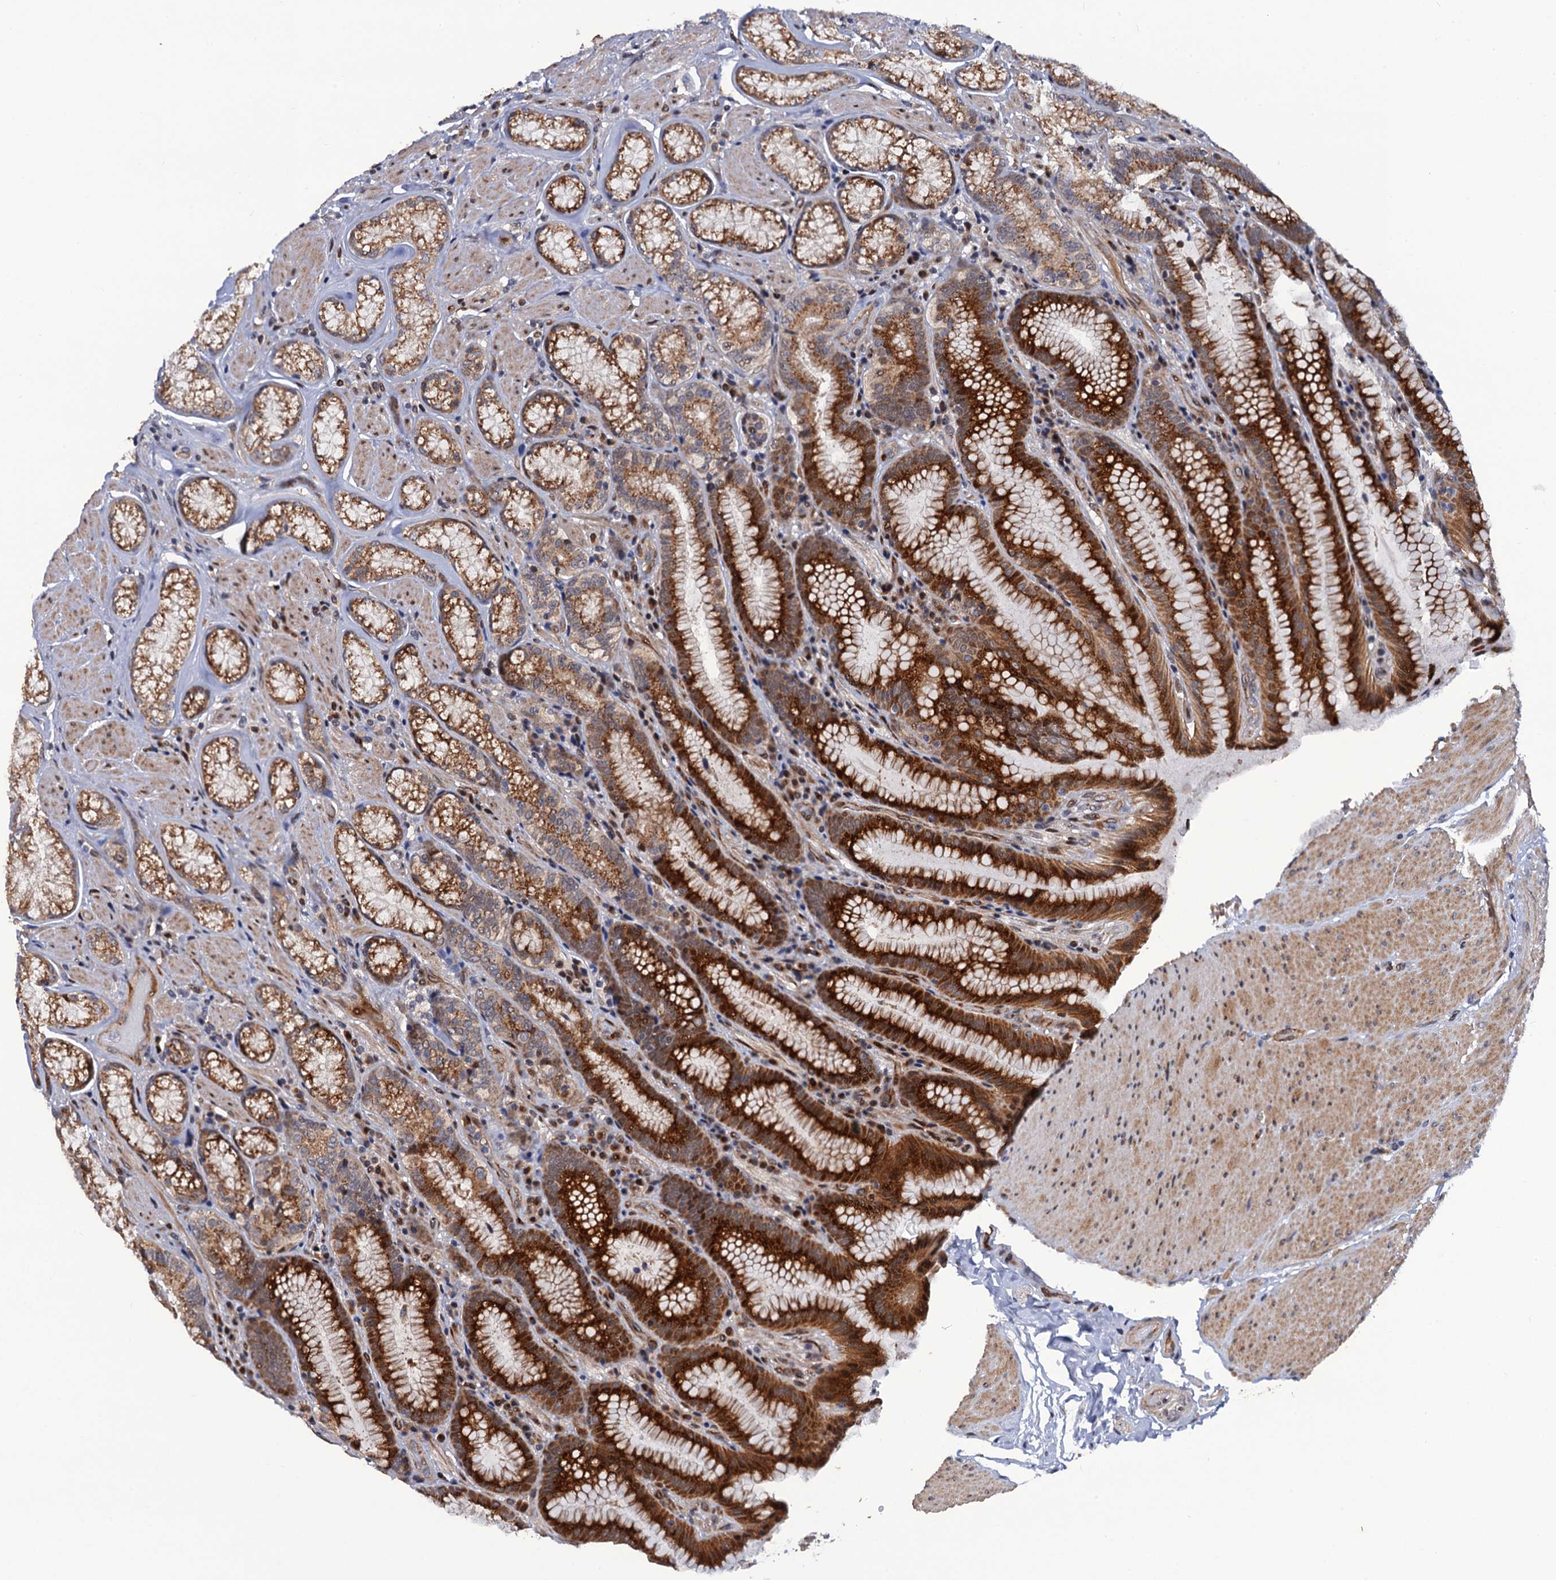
{"staining": {"intensity": "strong", "quantity": "25%-75%", "location": "cytoplasmic/membranous,nuclear"}, "tissue": "stomach", "cell_type": "Glandular cells", "image_type": "normal", "snomed": [{"axis": "morphology", "description": "Normal tissue, NOS"}, {"axis": "topography", "description": "Stomach, upper"}, {"axis": "topography", "description": "Stomach, lower"}], "caption": "The micrograph exhibits immunohistochemical staining of normal stomach. There is strong cytoplasmic/membranous,nuclear staining is identified in approximately 25%-75% of glandular cells. The protein is stained brown, and the nuclei are stained in blue (DAB IHC with brightfield microscopy, high magnification).", "gene": "LRRC63", "patient": {"sex": "female", "age": 76}}